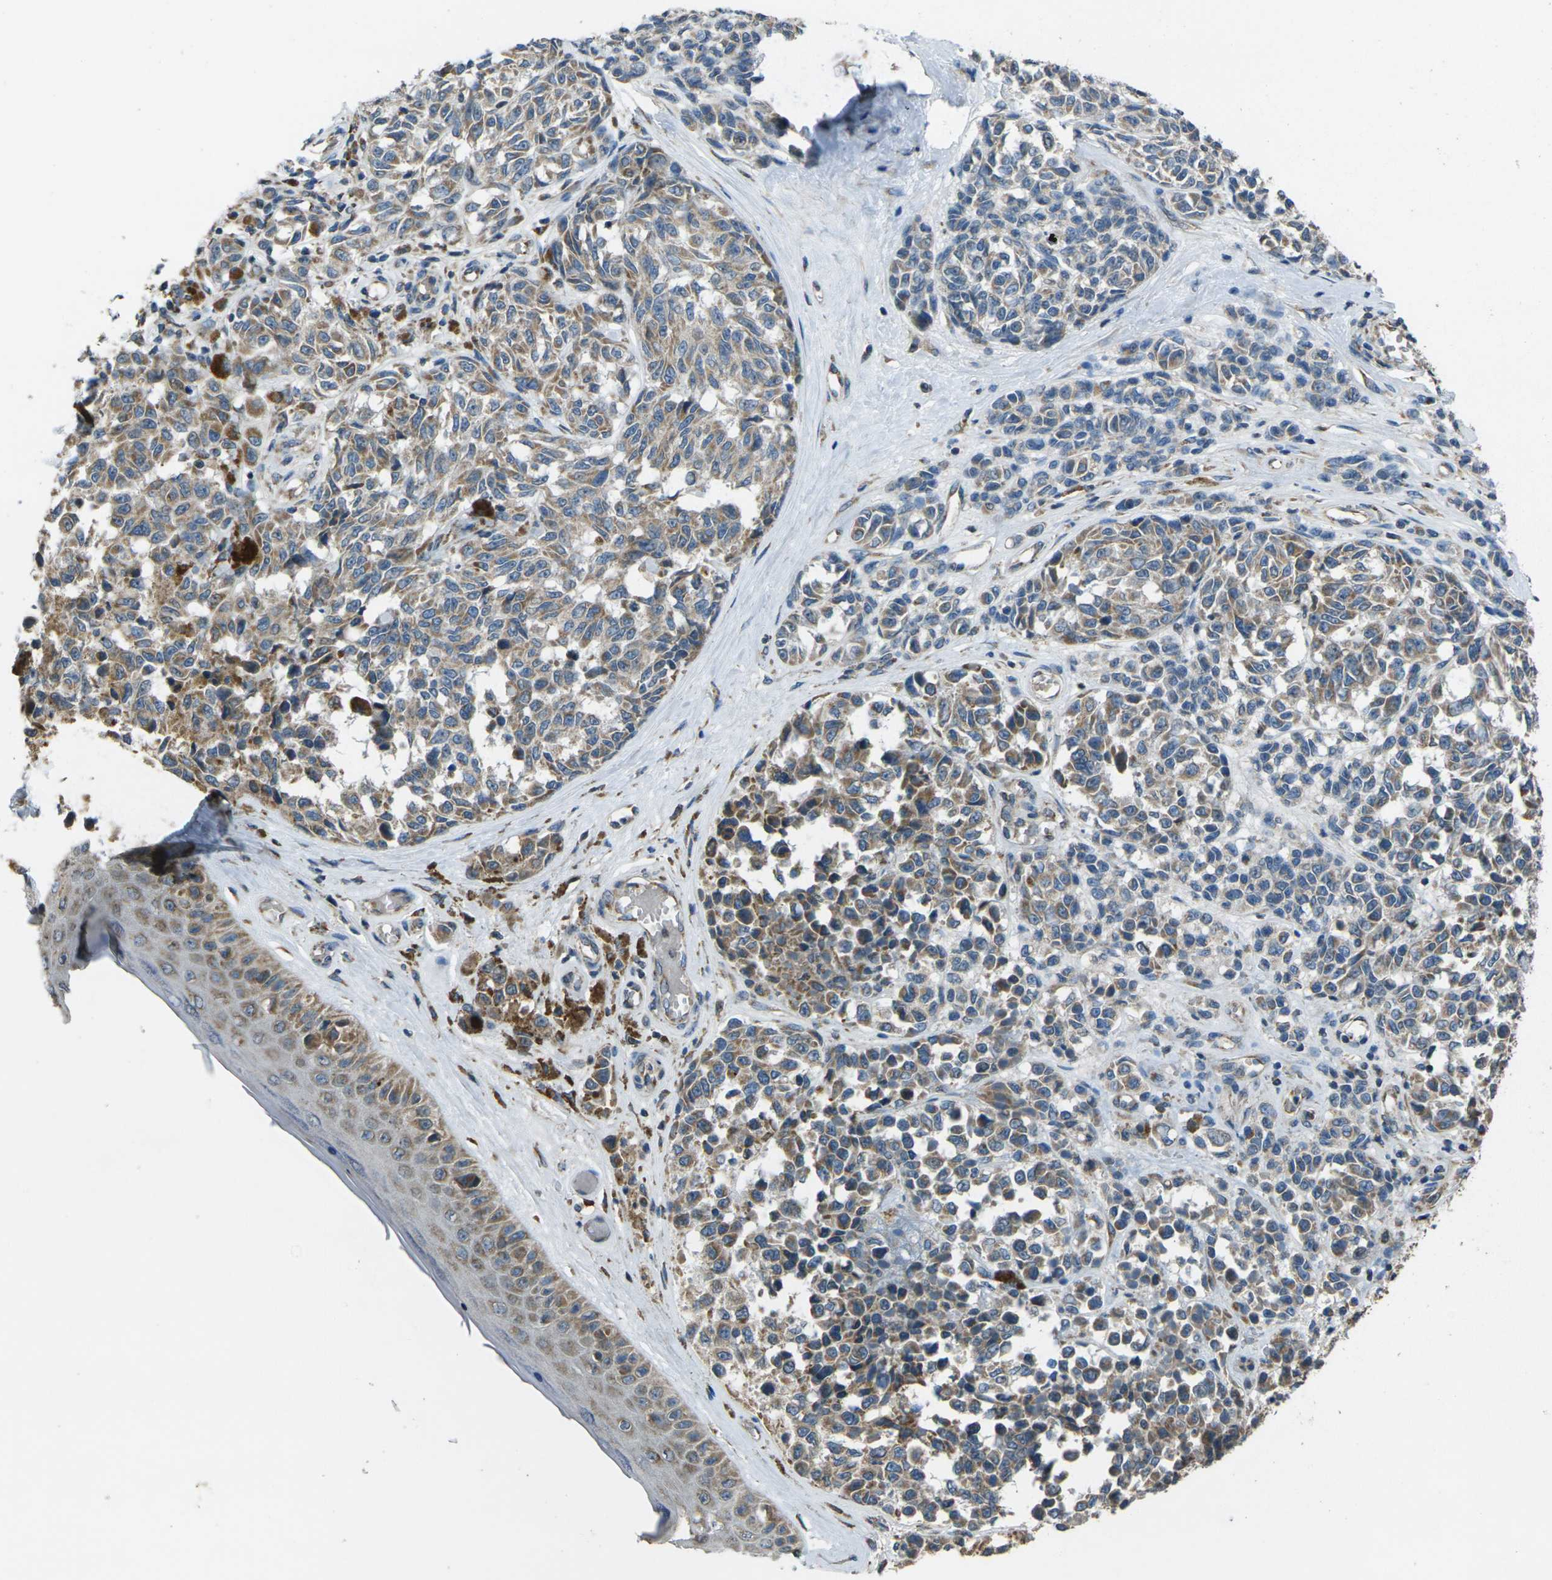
{"staining": {"intensity": "moderate", "quantity": ">75%", "location": "cytoplasmic/membranous"}, "tissue": "melanoma", "cell_type": "Tumor cells", "image_type": "cancer", "snomed": [{"axis": "morphology", "description": "Malignant melanoma, NOS"}, {"axis": "topography", "description": "Skin"}], "caption": "Immunohistochemical staining of malignant melanoma reveals moderate cytoplasmic/membranous protein positivity in approximately >75% of tumor cells.", "gene": "TMEM120B", "patient": {"sex": "female", "age": 64}}